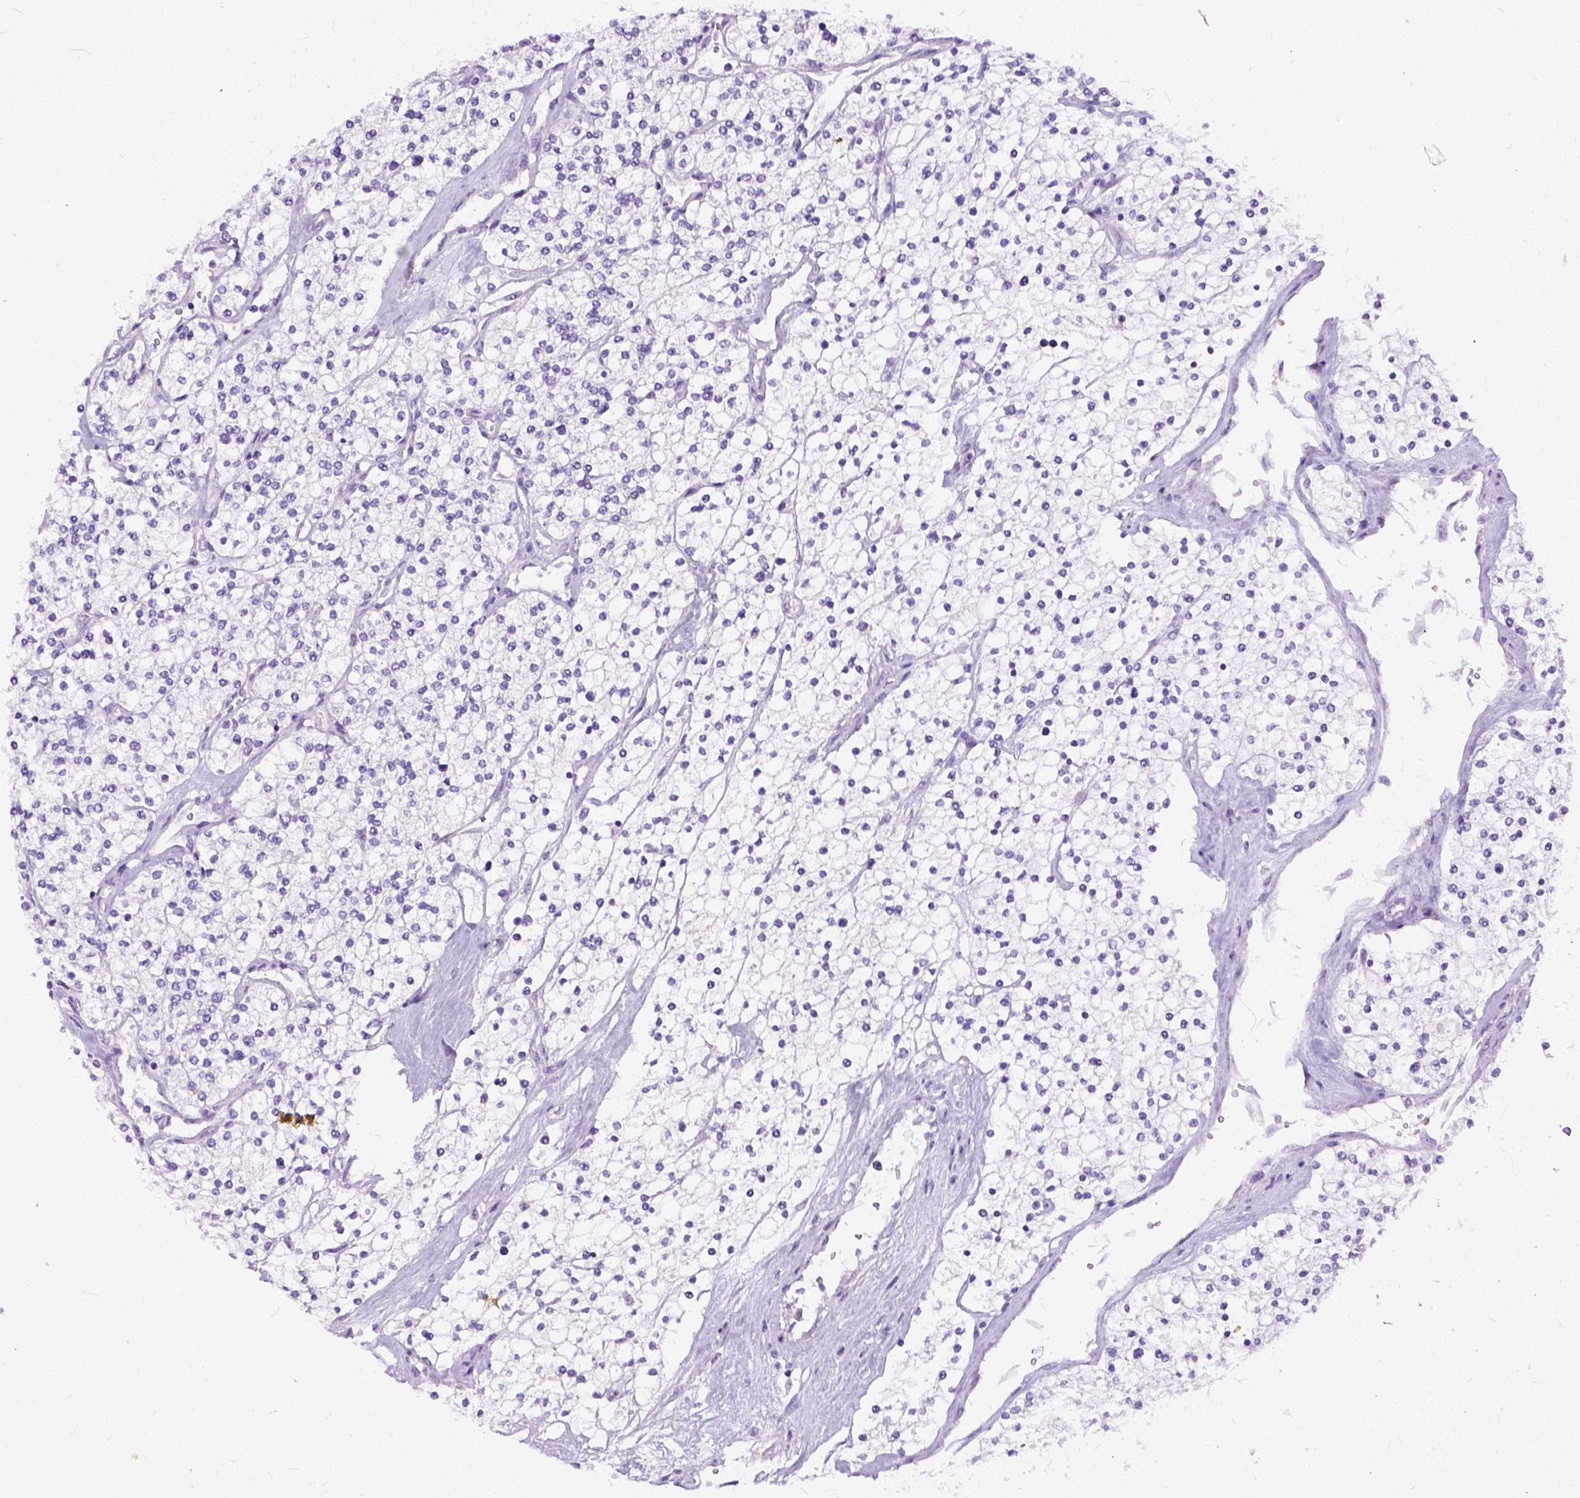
{"staining": {"intensity": "negative", "quantity": "none", "location": "none"}, "tissue": "renal cancer", "cell_type": "Tumor cells", "image_type": "cancer", "snomed": [{"axis": "morphology", "description": "Adenocarcinoma, NOS"}, {"axis": "topography", "description": "Kidney"}], "caption": "Renal cancer (adenocarcinoma) stained for a protein using immunohistochemistry (IHC) demonstrates no staining tumor cells.", "gene": "ADGRF1", "patient": {"sex": "male", "age": 80}}